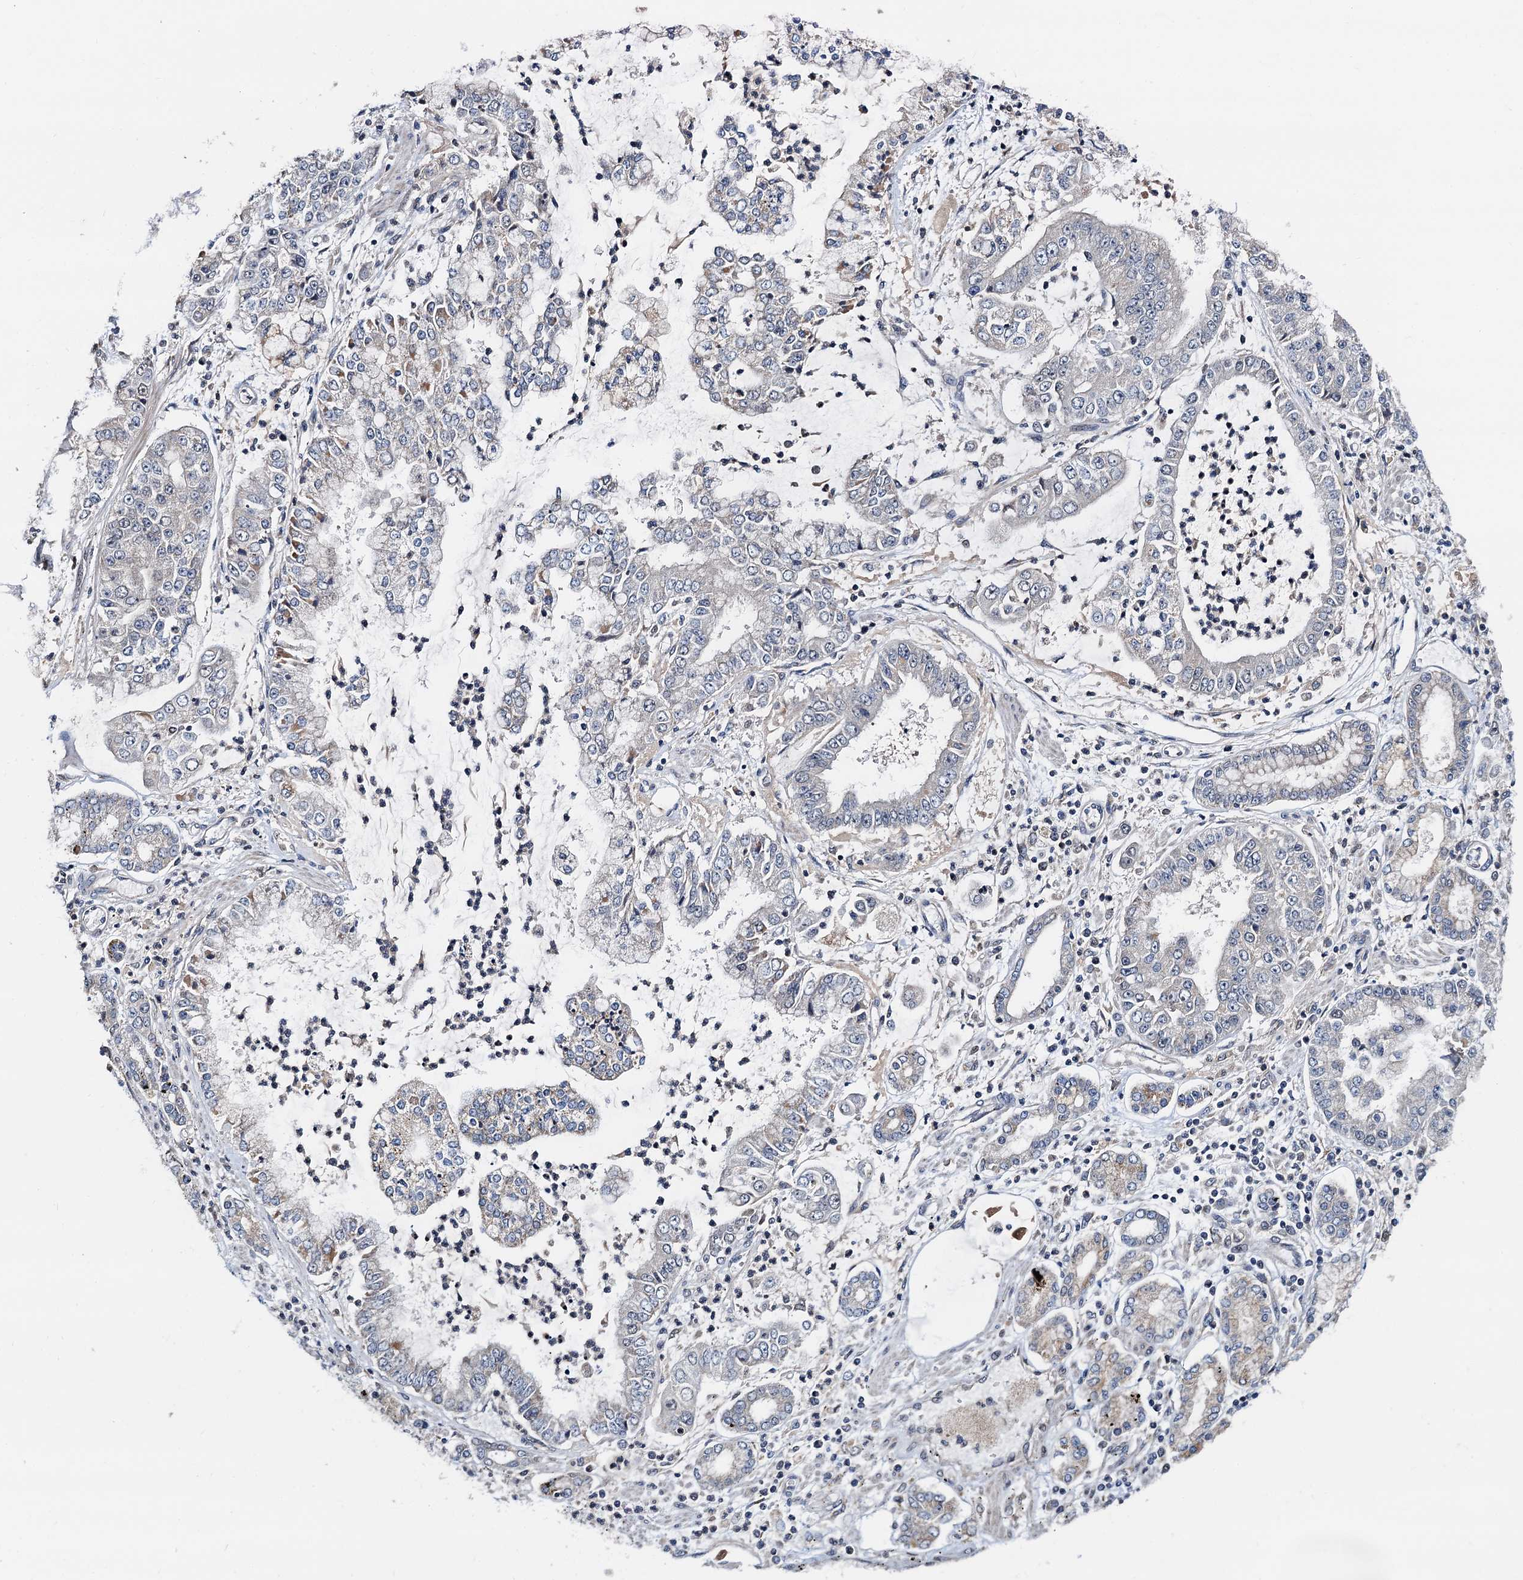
{"staining": {"intensity": "weak", "quantity": "25%-75%", "location": "cytoplasmic/membranous"}, "tissue": "stomach cancer", "cell_type": "Tumor cells", "image_type": "cancer", "snomed": [{"axis": "morphology", "description": "Adenocarcinoma, NOS"}, {"axis": "topography", "description": "Stomach"}], "caption": "A micrograph of stomach cancer stained for a protein exhibits weak cytoplasmic/membranous brown staining in tumor cells. Nuclei are stained in blue.", "gene": "MCMBP", "patient": {"sex": "male", "age": 76}}